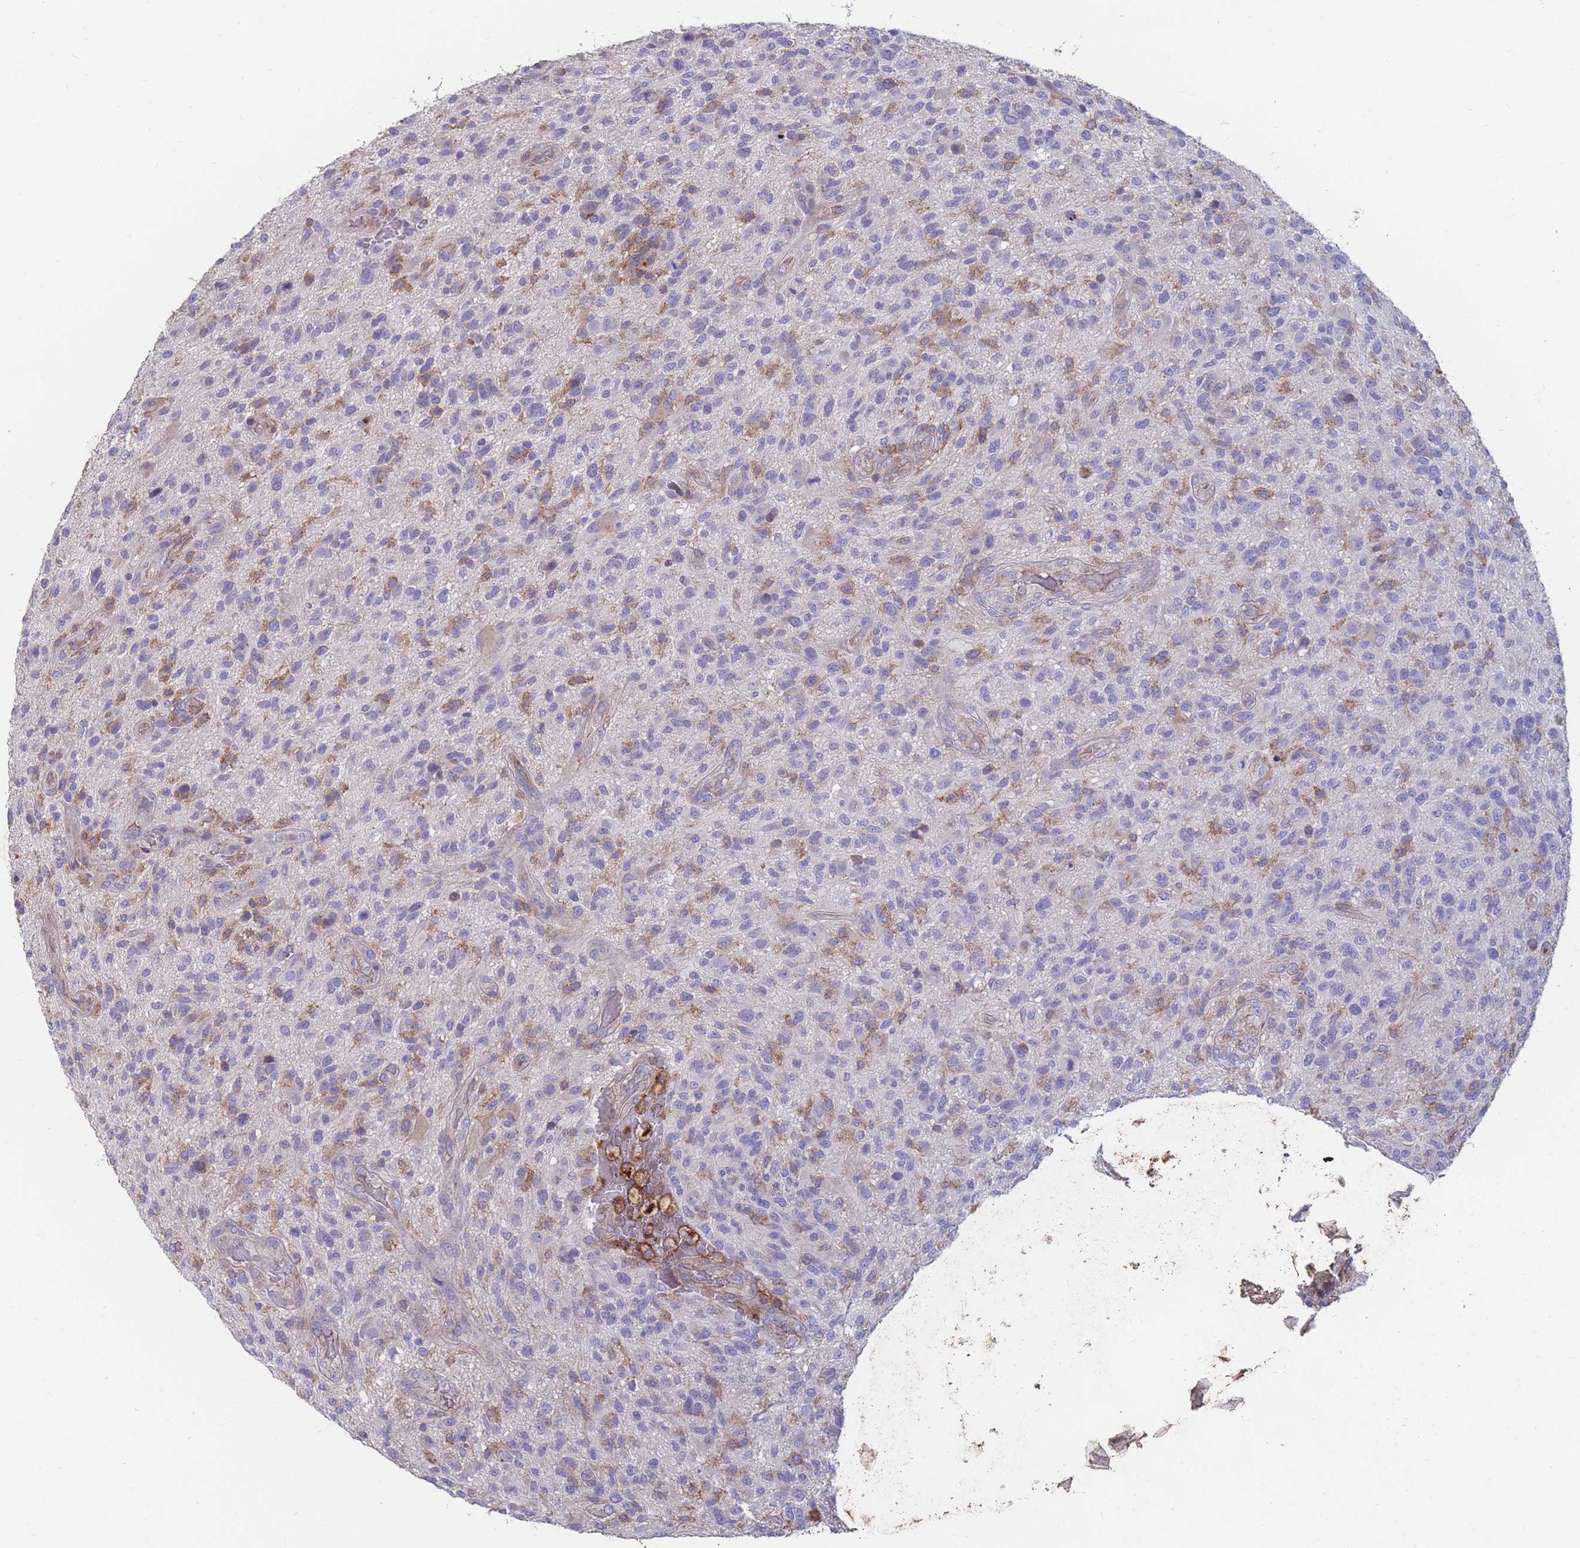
{"staining": {"intensity": "negative", "quantity": "none", "location": "none"}, "tissue": "glioma", "cell_type": "Tumor cells", "image_type": "cancer", "snomed": [{"axis": "morphology", "description": "Glioma, malignant, High grade"}, {"axis": "topography", "description": "Brain"}], "caption": "Image shows no protein staining in tumor cells of high-grade glioma (malignant) tissue.", "gene": "CD33", "patient": {"sex": "male", "age": 47}}